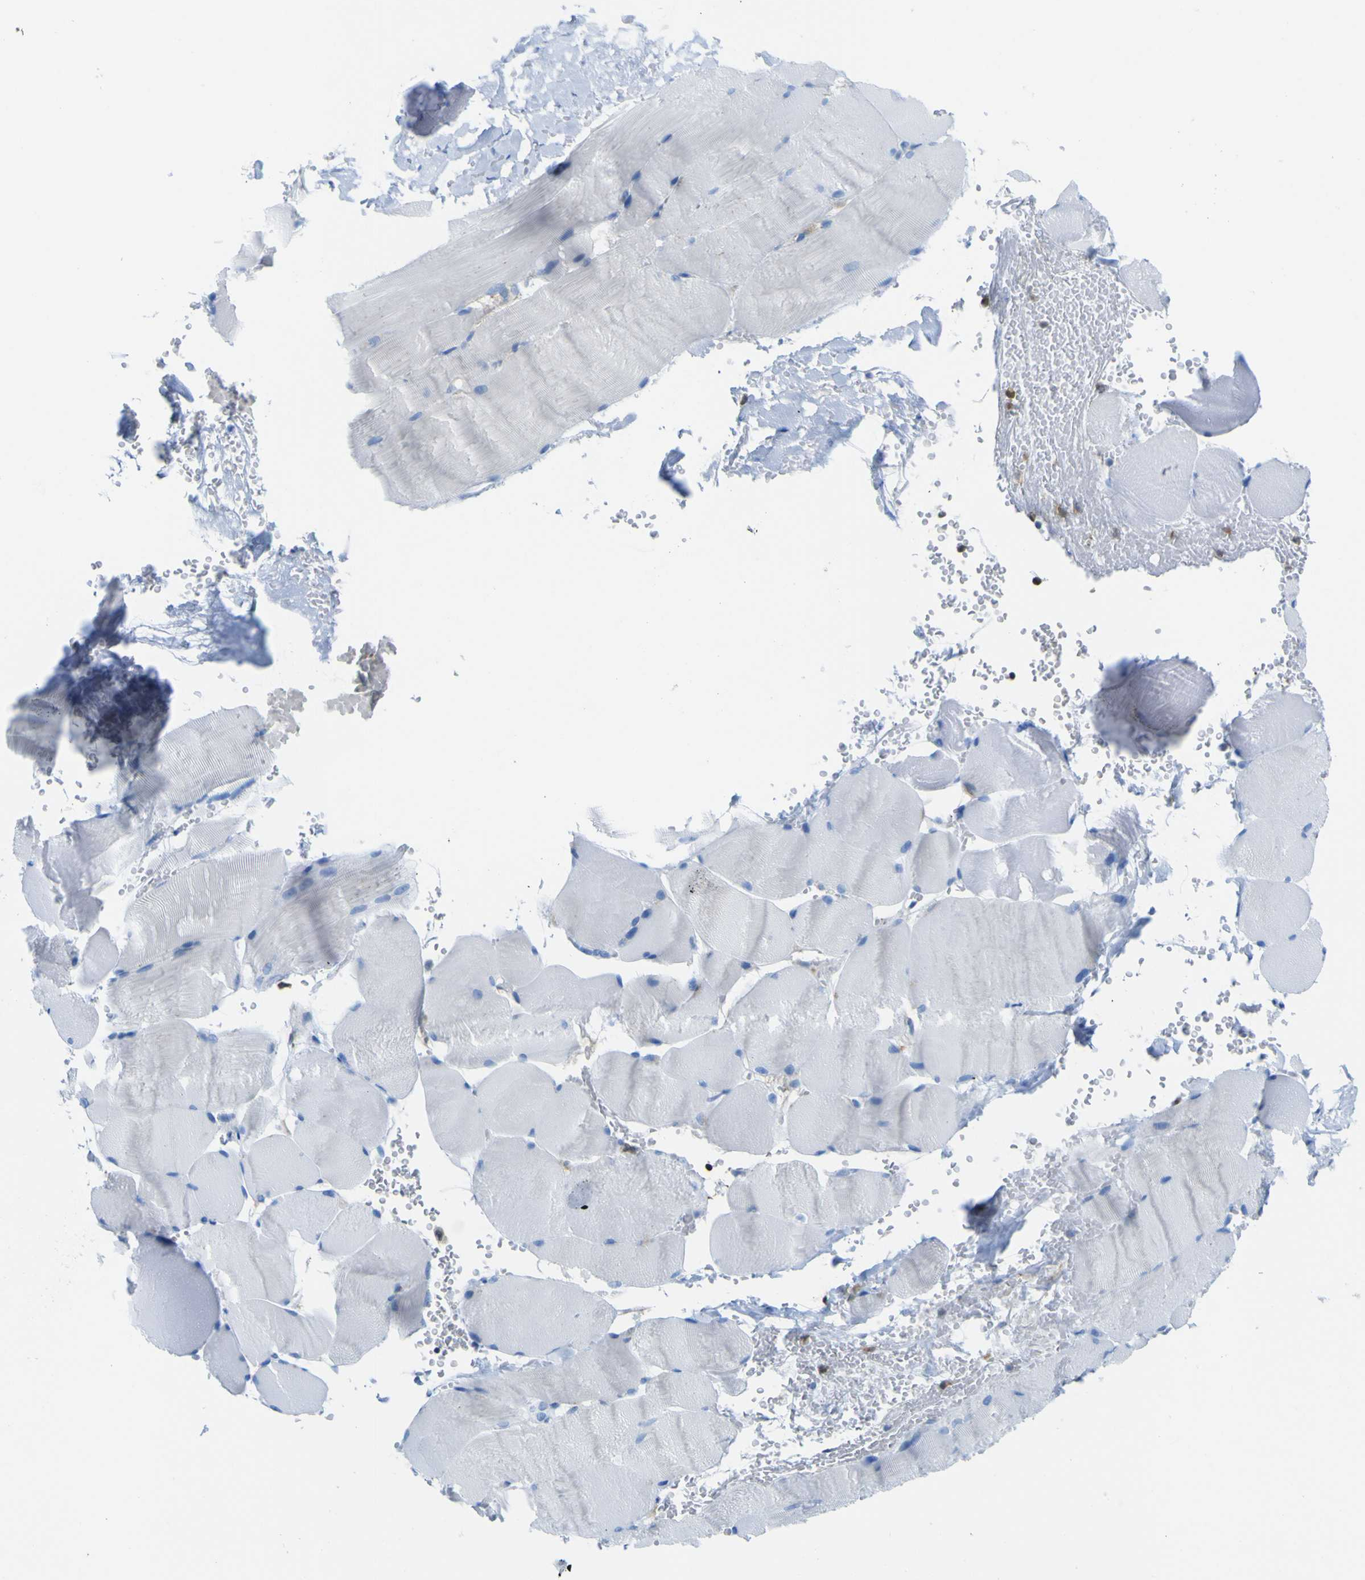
{"staining": {"intensity": "negative", "quantity": "none", "location": "none"}, "tissue": "skeletal muscle", "cell_type": "Myocytes", "image_type": "normal", "snomed": [{"axis": "morphology", "description": "Normal tissue, NOS"}, {"axis": "topography", "description": "Skin"}, {"axis": "topography", "description": "Skeletal muscle"}], "caption": "Immunohistochemistry (IHC) of unremarkable skeletal muscle exhibits no expression in myocytes.", "gene": "ABHD3", "patient": {"sex": "male", "age": 83}}